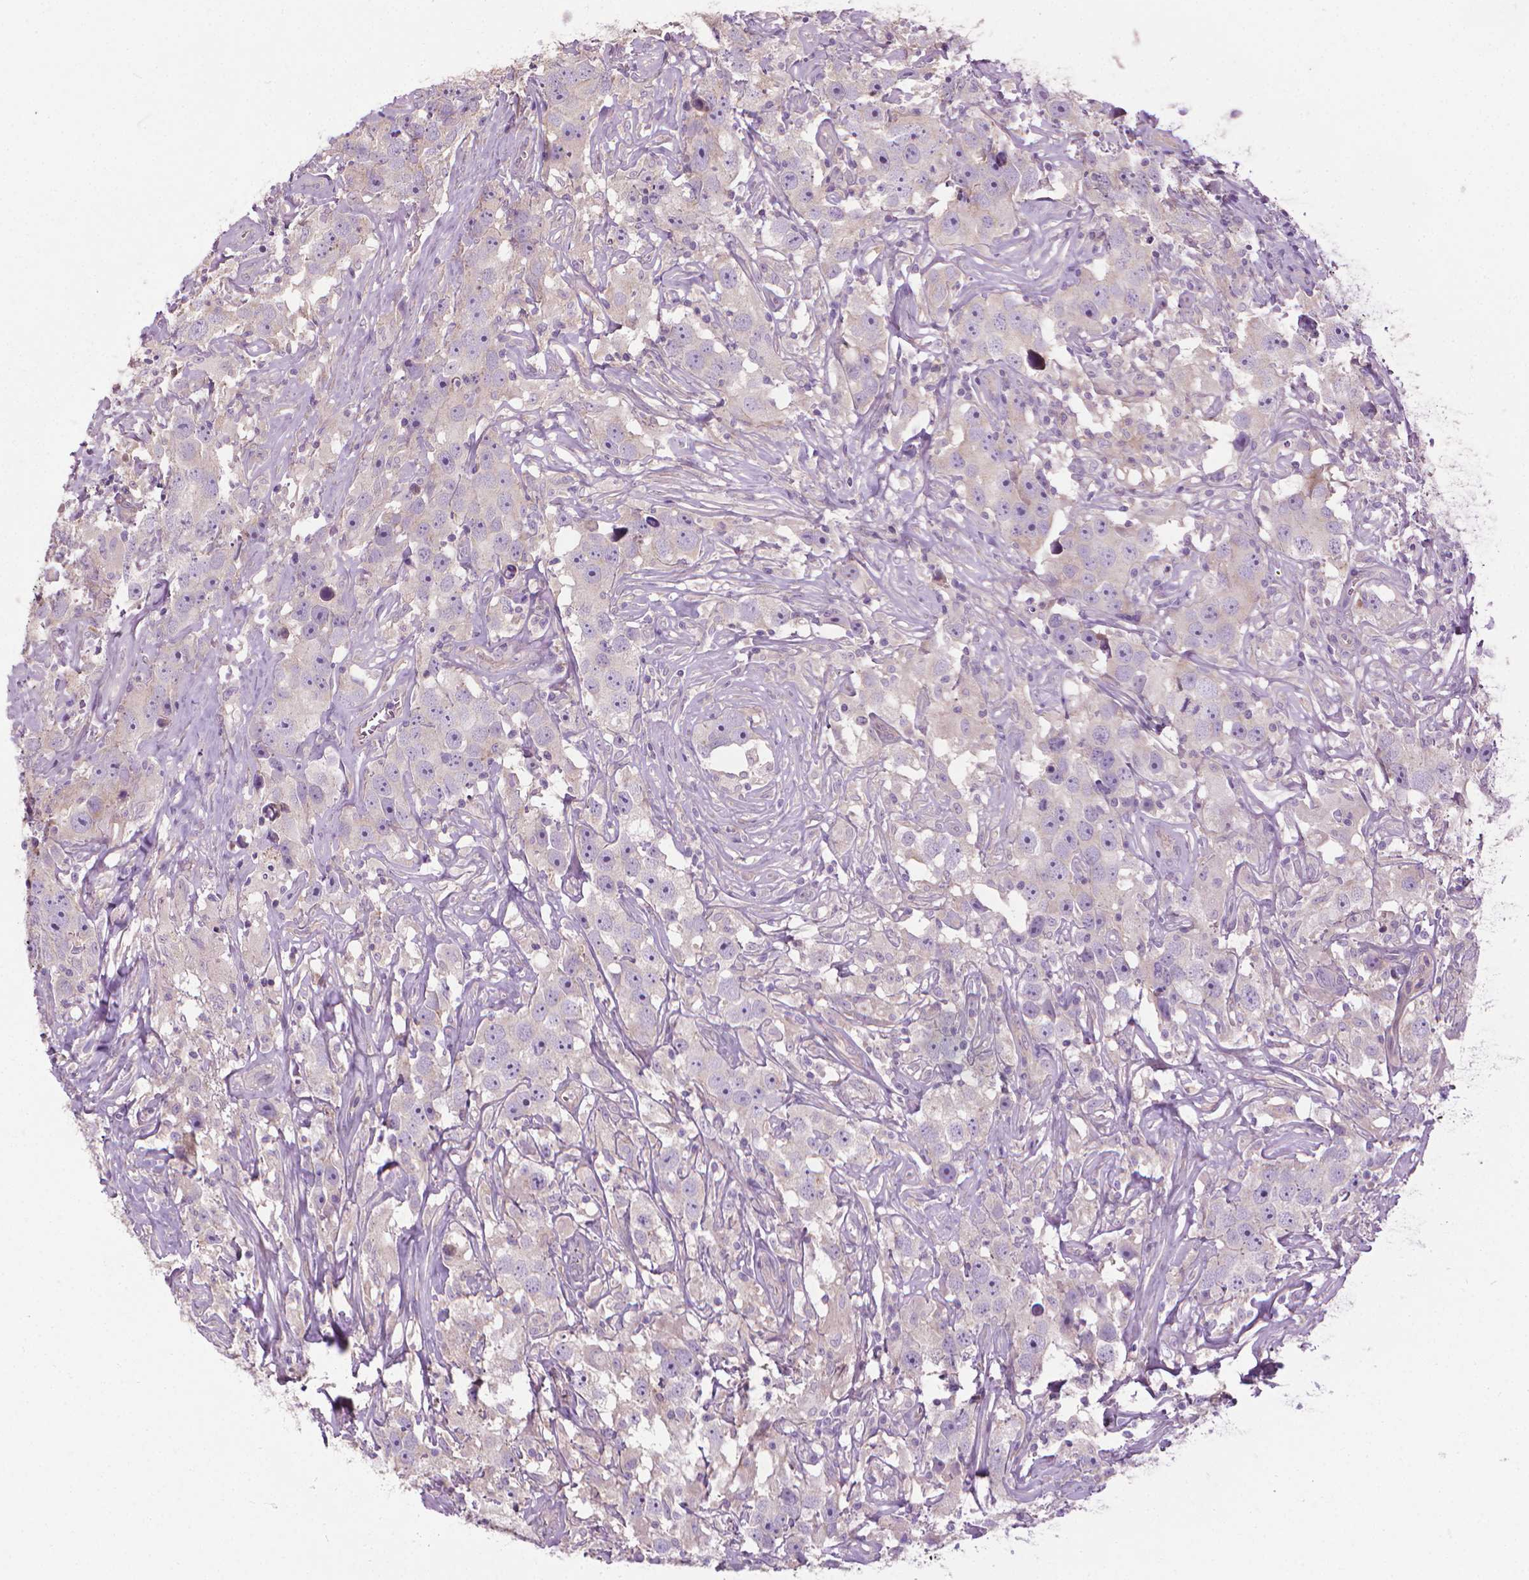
{"staining": {"intensity": "negative", "quantity": "none", "location": "none"}, "tissue": "testis cancer", "cell_type": "Tumor cells", "image_type": "cancer", "snomed": [{"axis": "morphology", "description": "Seminoma, NOS"}, {"axis": "topography", "description": "Testis"}], "caption": "This micrograph is of seminoma (testis) stained with immunohistochemistry (IHC) to label a protein in brown with the nuclei are counter-stained blue. There is no positivity in tumor cells.", "gene": "RIIAD1", "patient": {"sex": "male", "age": 49}}